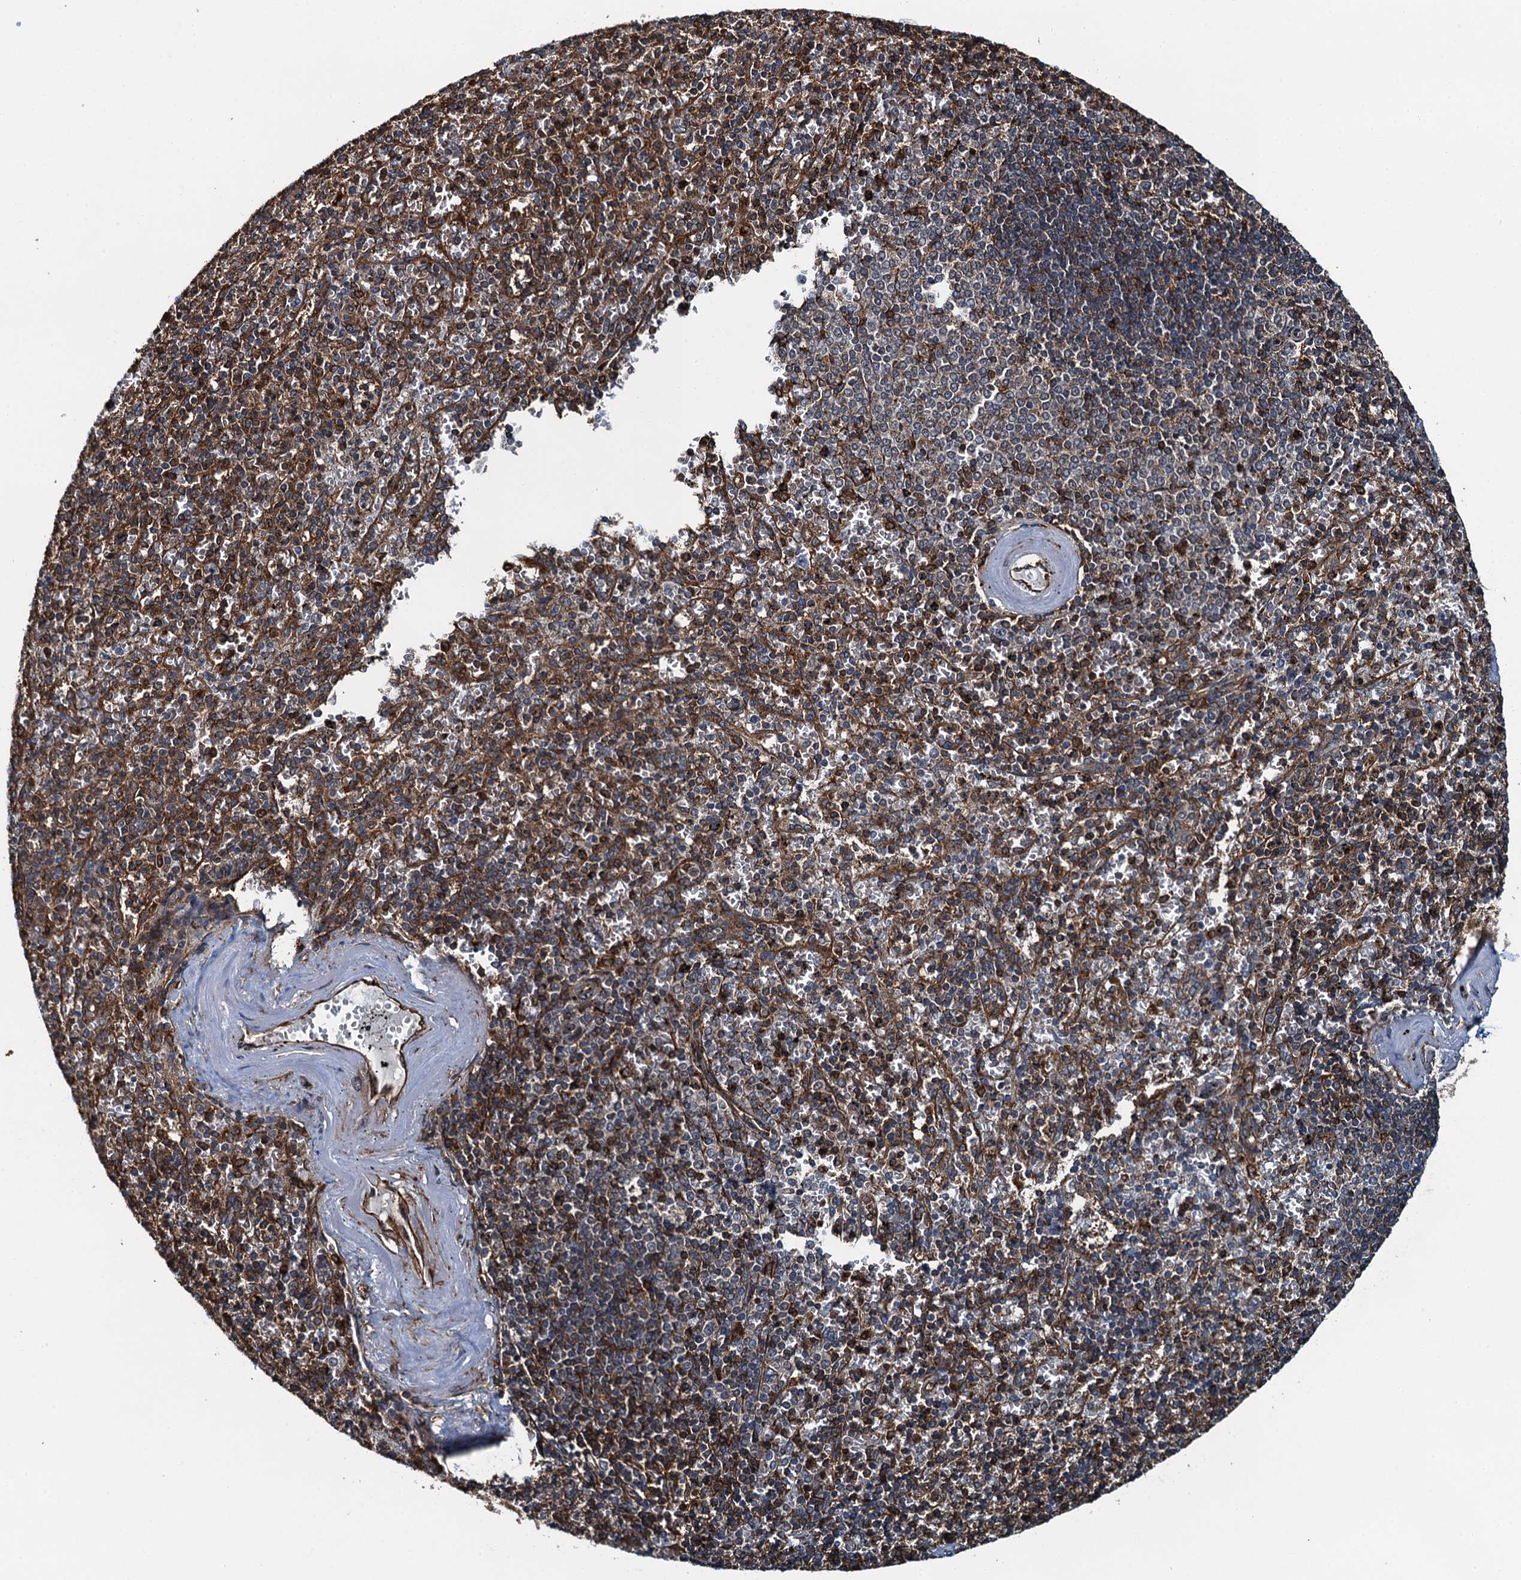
{"staining": {"intensity": "moderate", "quantity": "25%-75%", "location": "cytoplasmic/membranous"}, "tissue": "spleen", "cell_type": "Cells in red pulp", "image_type": "normal", "snomed": [{"axis": "morphology", "description": "Normal tissue, NOS"}, {"axis": "topography", "description": "Spleen"}], "caption": "Protein expression analysis of unremarkable spleen demonstrates moderate cytoplasmic/membranous expression in approximately 25%-75% of cells in red pulp. (DAB IHC, brown staining for protein, blue staining for nuclei).", "gene": "WHAMM", "patient": {"sex": "male", "age": 82}}